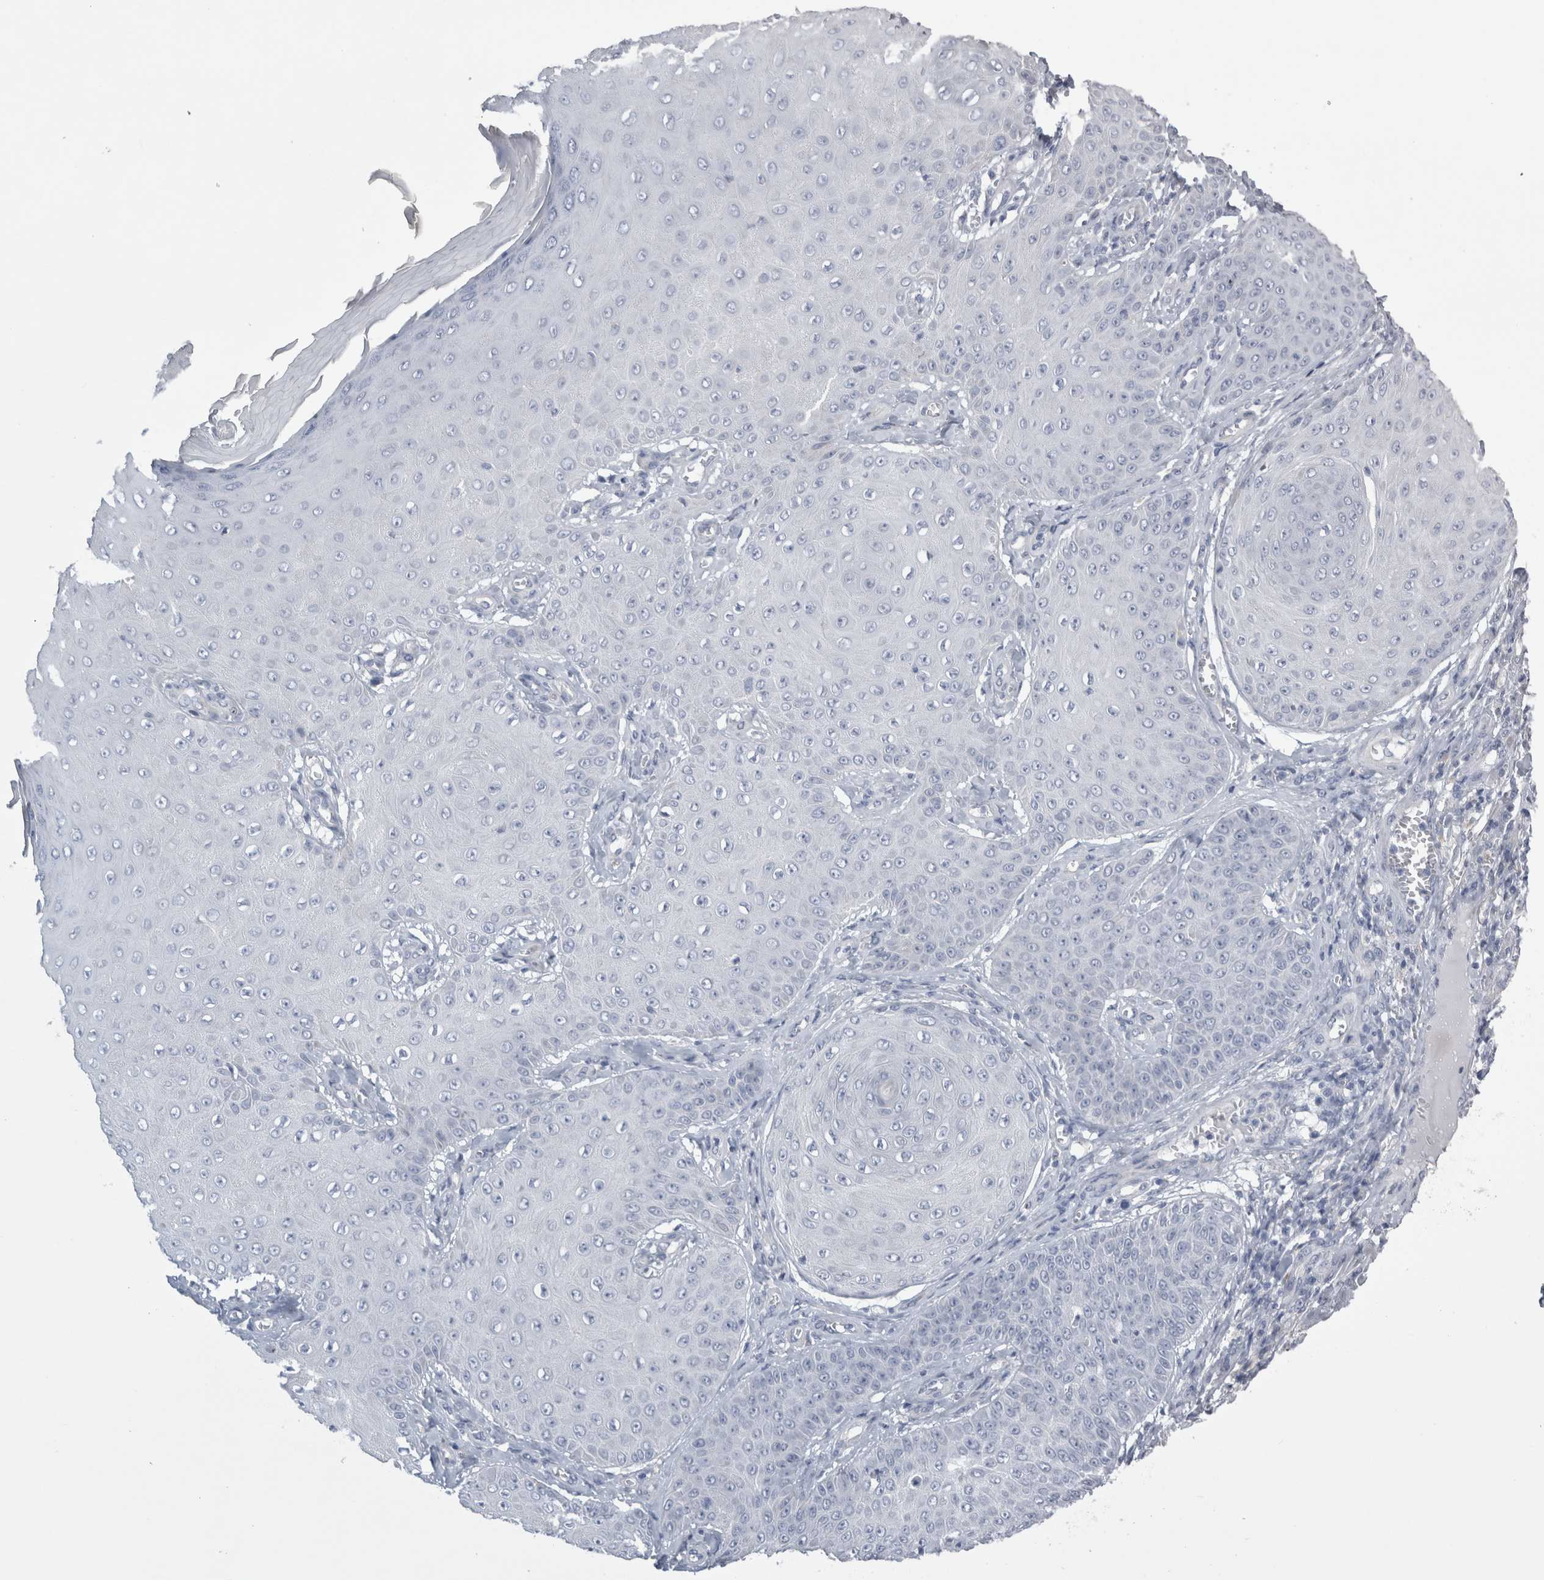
{"staining": {"intensity": "negative", "quantity": "none", "location": "none"}, "tissue": "skin cancer", "cell_type": "Tumor cells", "image_type": "cancer", "snomed": [{"axis": "morphology", "description": "Squamous cell carcinoma, NOS"}, {"axis": "topography", "description": "Skin"}], "caption": "Immunohistochemical staining of human skin cancer (squamous cell carcinoma) reveals no significant expression in tumor cells. (DAB IHC with hematoxylin counter stain).", "gene": "DHRS4", "patient": {"sex": "male", "age": 74}}